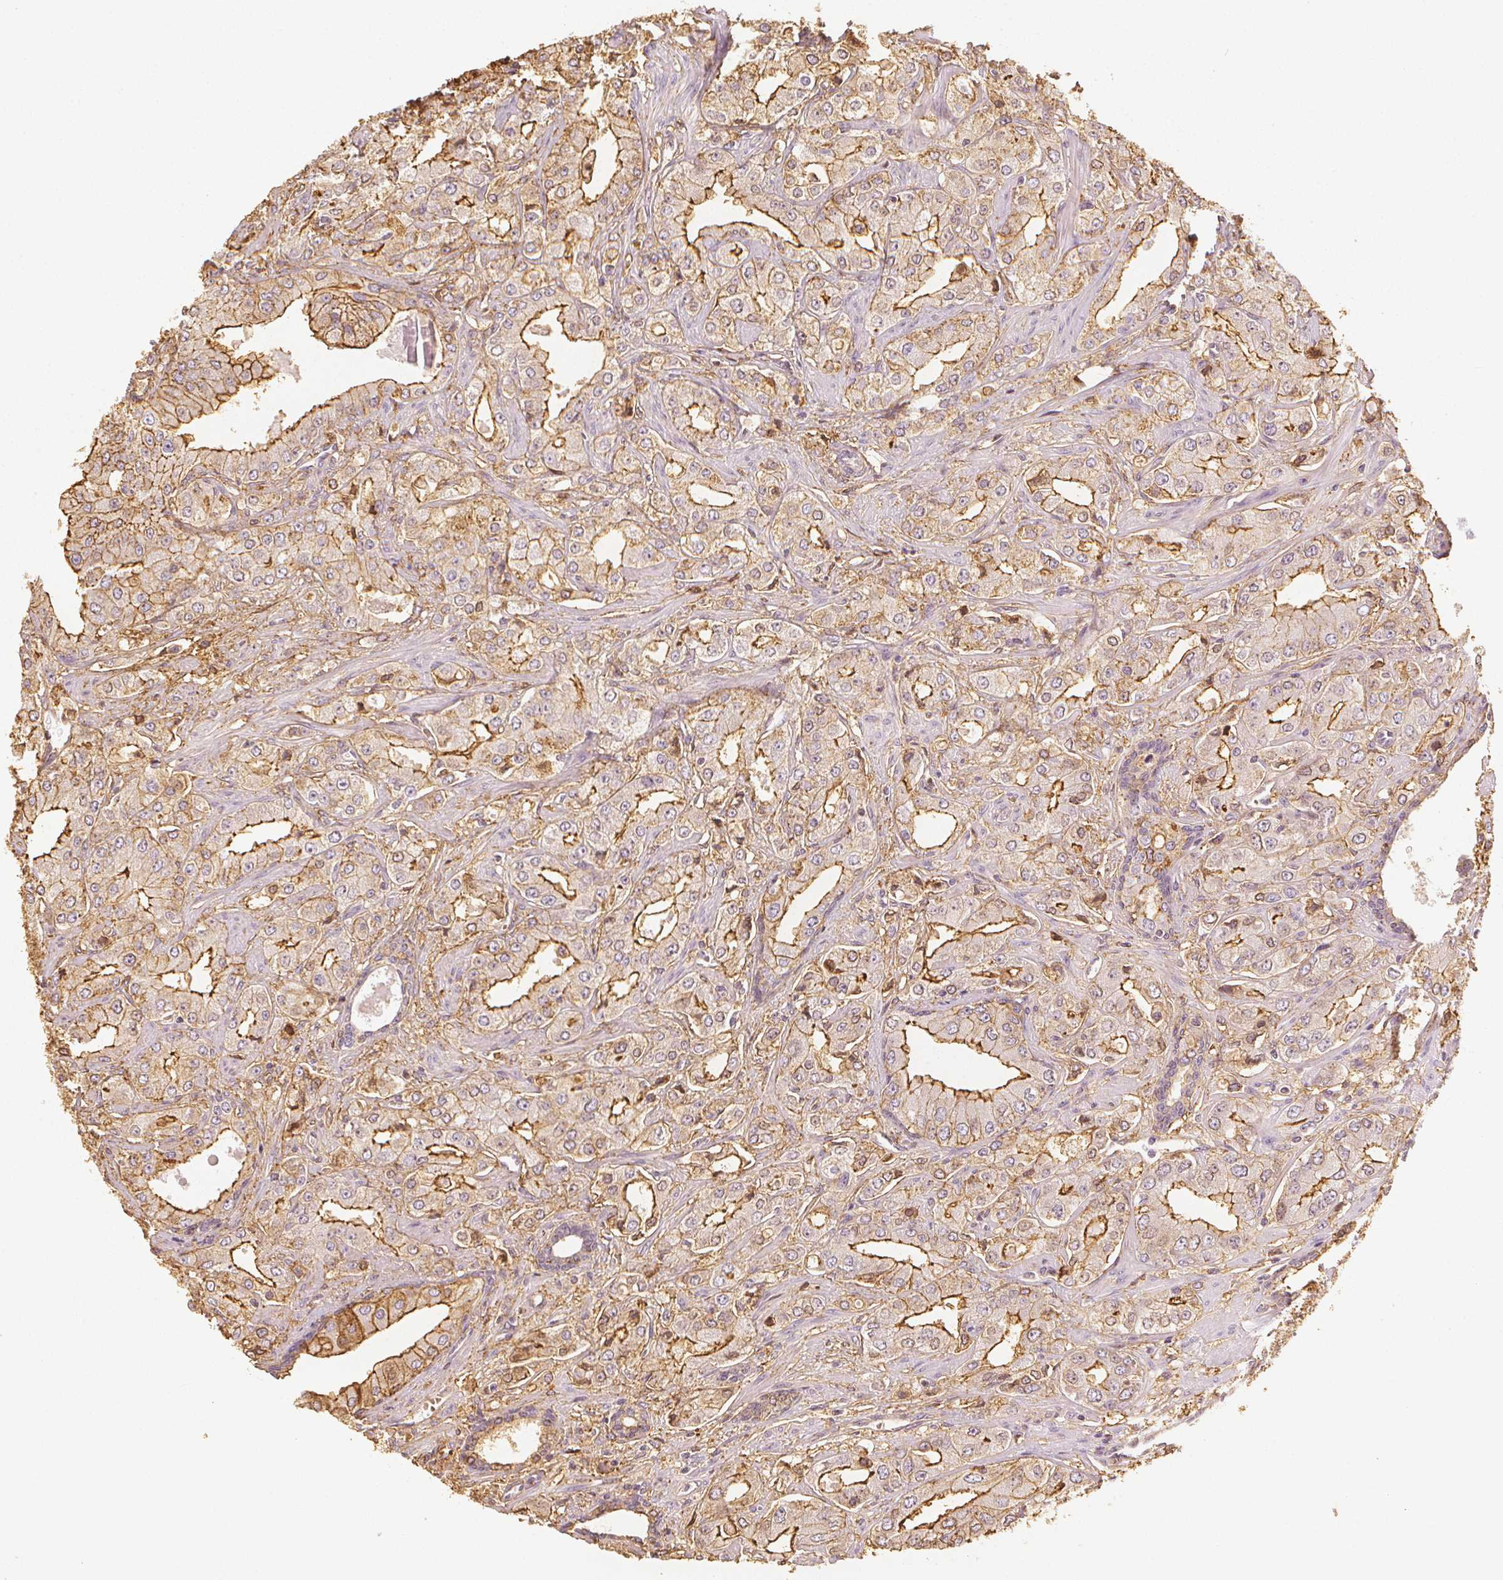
{"staining": {"intensity": "moderate", "quantity": "25%-75%", "location": "cytoplasmic/membranous"}, "tissue": "prostate cancer", "cell_type": "Tumor cells", "image_type": "cancer", "snomed": [{"axis": "morphology", "description": "Adenocarcinoma, Low grade"}, {"axis": "topography", "description": "Prostate"}], "caption": "DAB immunohistochemical staining of prostate low-grade adenocarcinoma reveals moderate cytoplasmic/membranous protein expression in approximately 25%-75% of tumor cells. (DAB (3,3'-diaminobenzidine) IHC with brightfield microscopy, high magnification).", "gene": "ARHGAP26", "patient": {"sex": "male", "age": 60}}